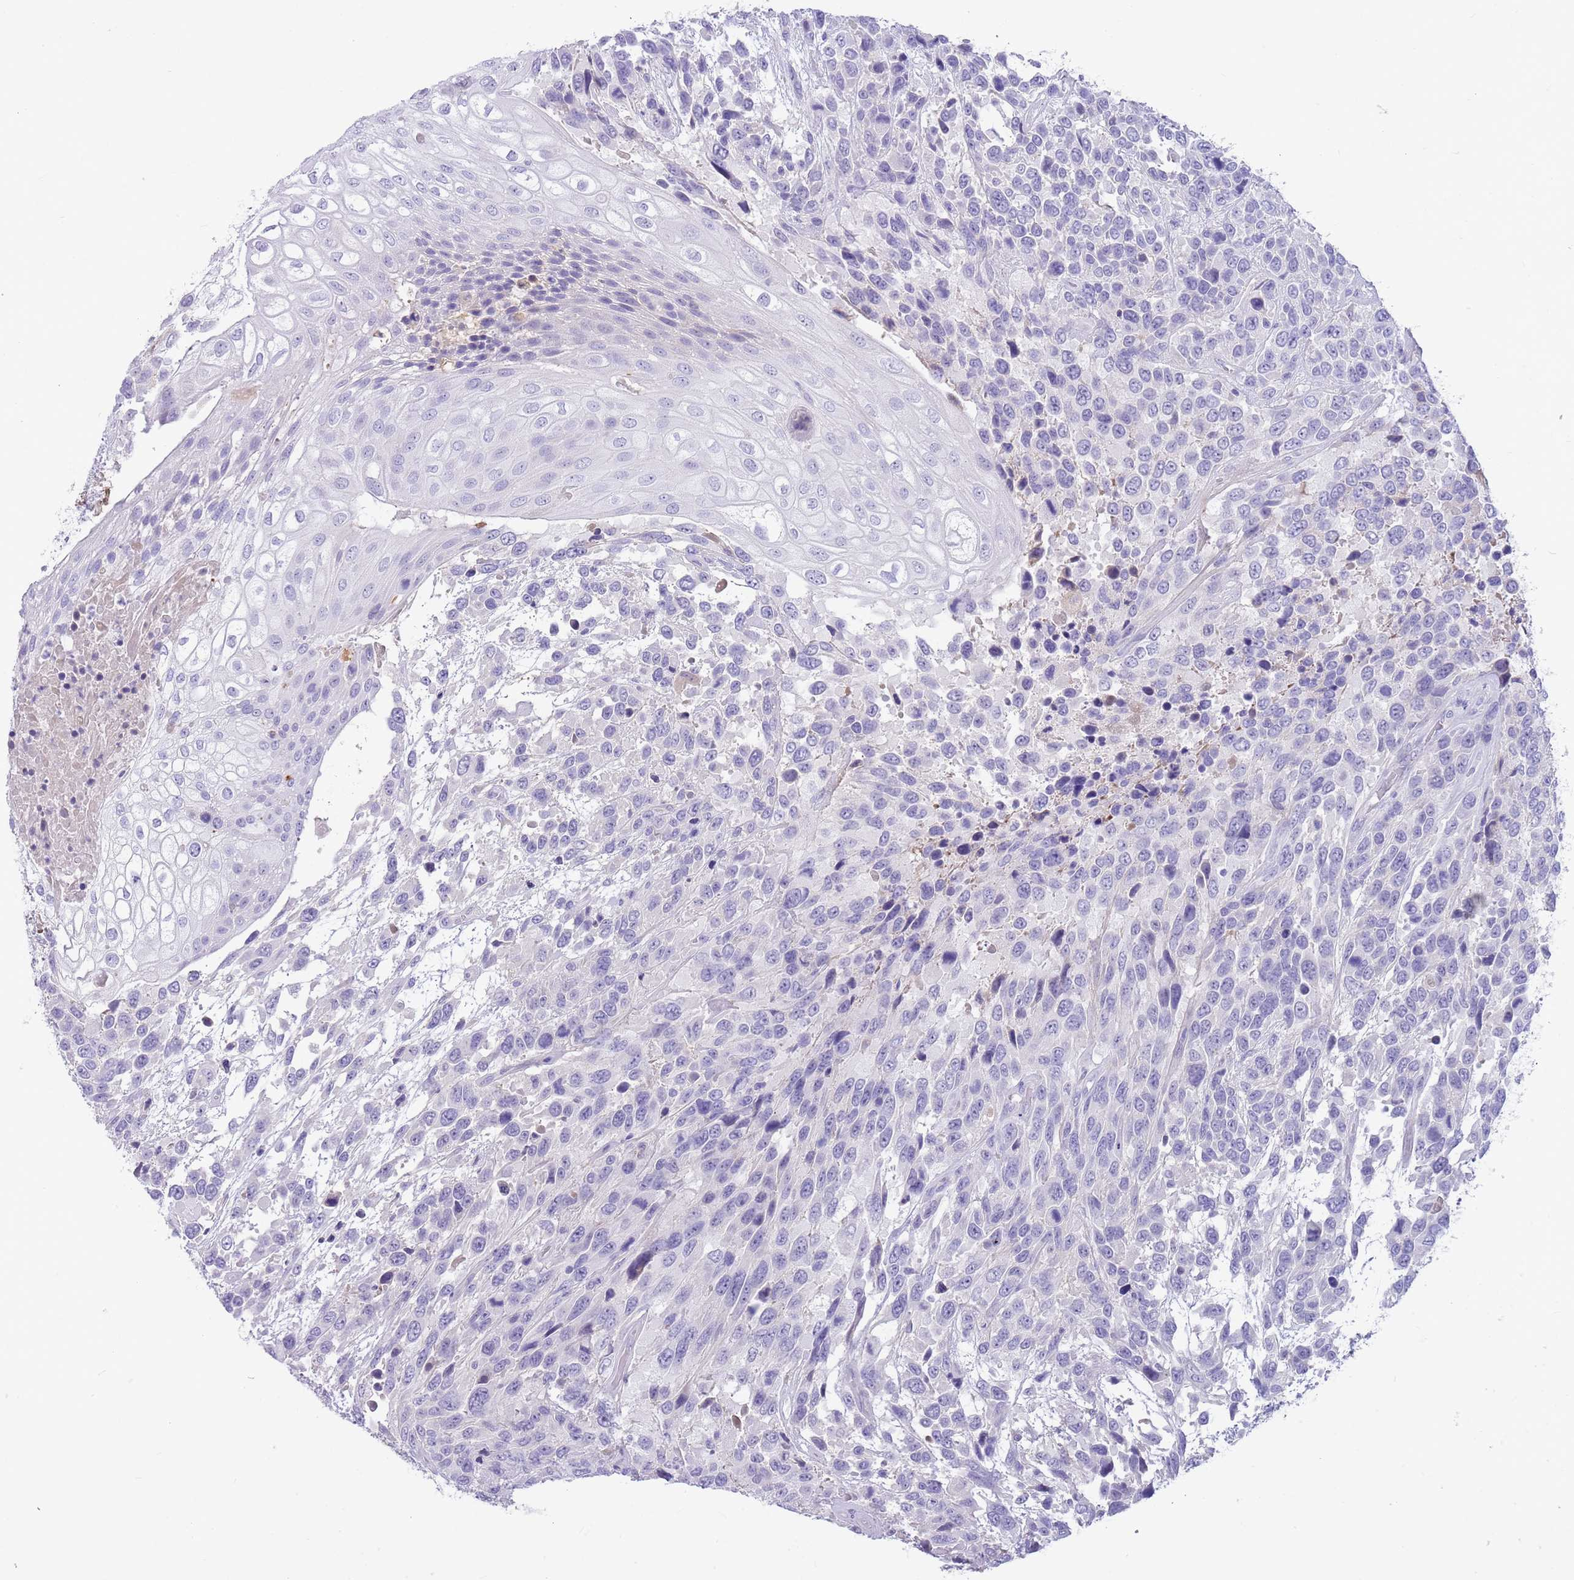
{"staining": {"intensity": "negative", "quantity": "none", "location": "none"}, "tissue": "urothelial cancer", "cell_type": "Tumor cells", "image_type": "cancer", "snomed": [{"axis": "morphology", "description": "Urothelial carcinoma, High grade"}, {"axis": "topography", "description": "Urinary bladder"}], "caption": "A micrograph of human urothelial carcinoma (high-grade) is negative for staining in tumor cells. (Brightfield microscopy of DAB immunohistochemistry at high magnification).", "gene": "LEPROTL1", "patient": {"sex": "female", "age": 70}}